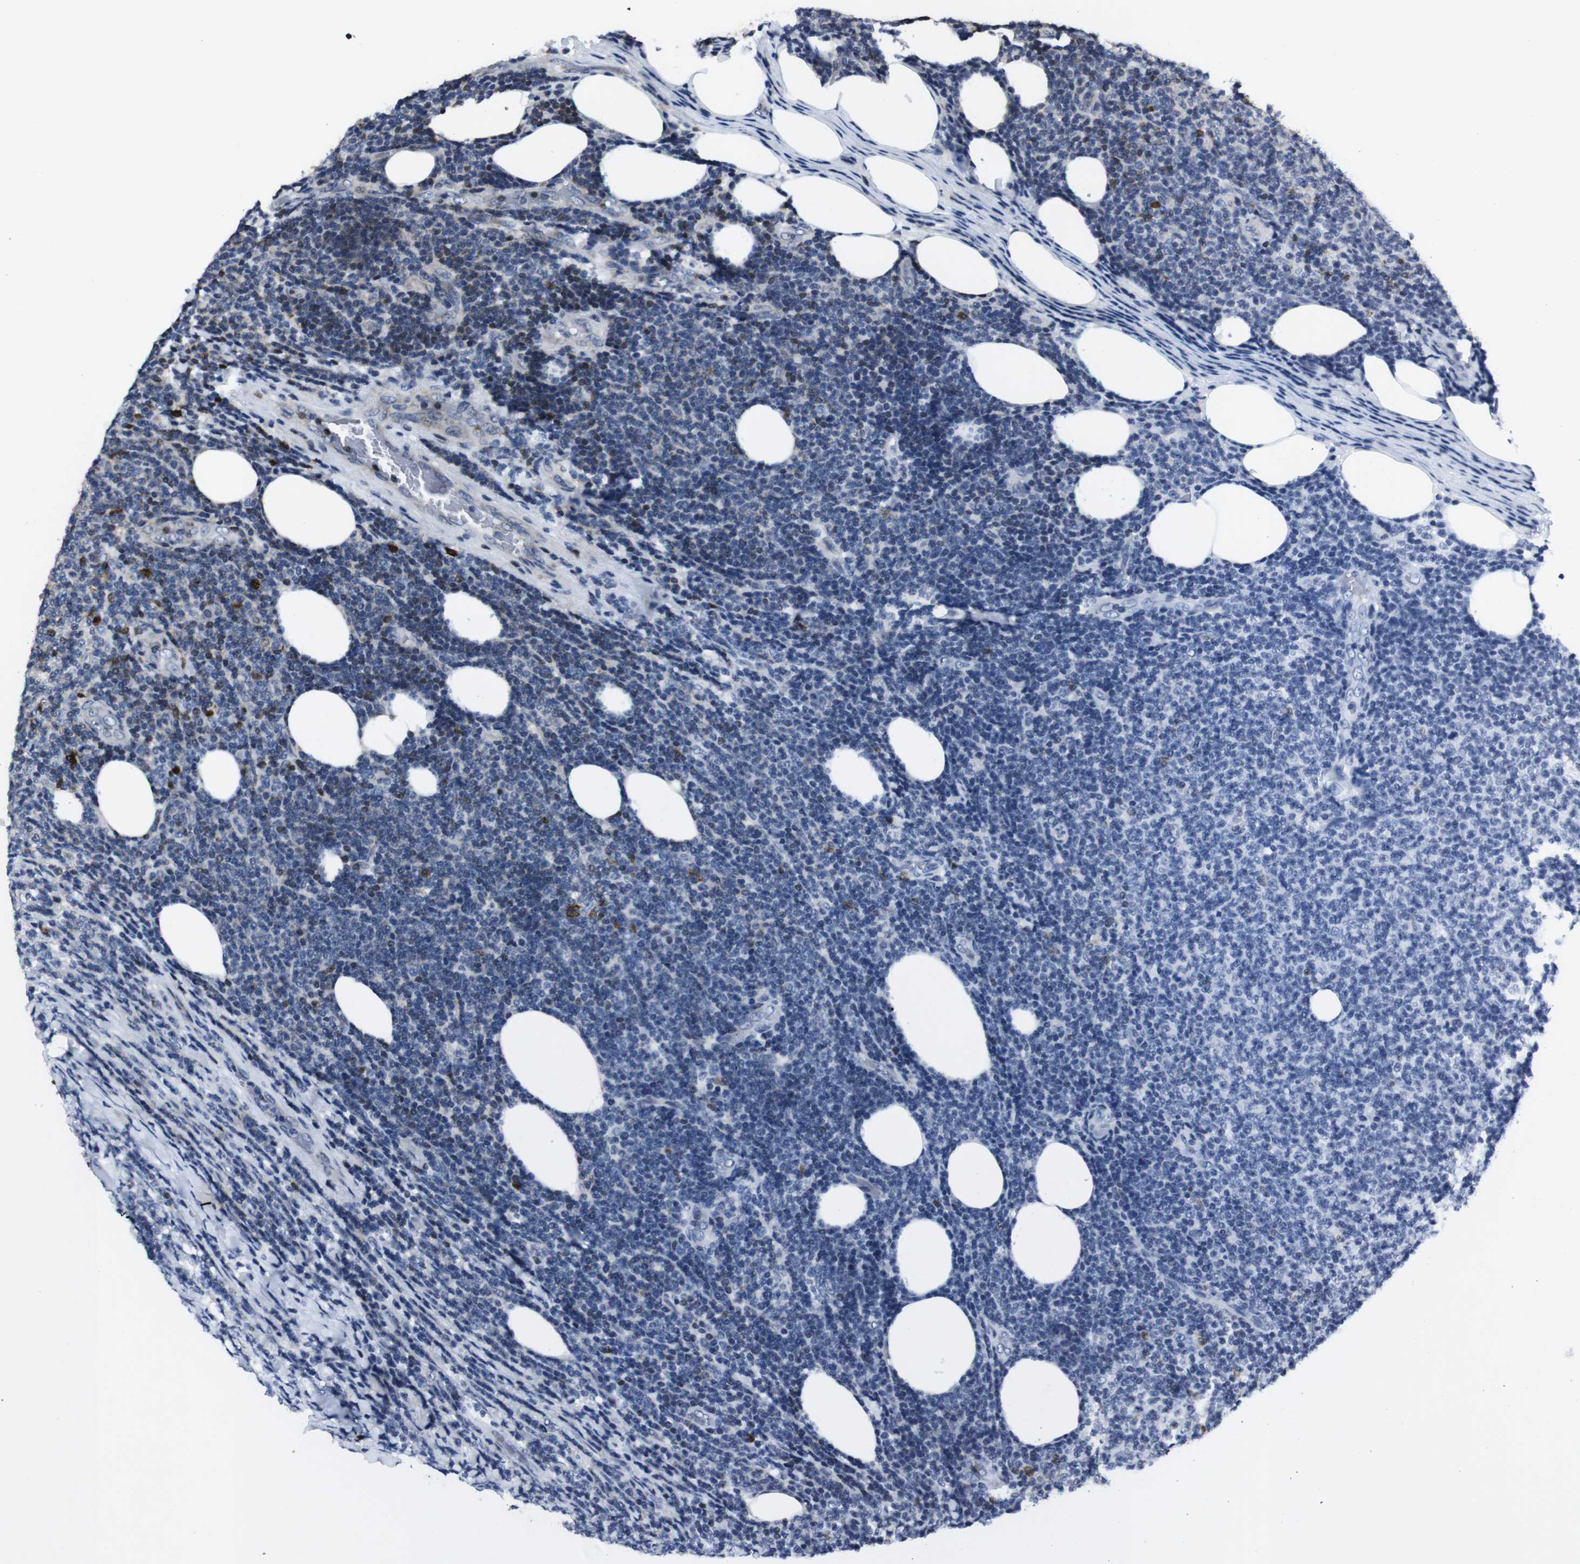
{"staining": {"intensity": "strong", "quantity": "<25%", "location": "cytoplasmic/membranous,nuclear"}, "tissue": "lymphoma", "cell_type": "Tumor cells", "image_type": "cancer", "snomed": [{"axis": "morphology", "description": "Malignant lymphoma, non-Hodgkin's type, Low grade"}, {"axis": "topography", "description": "Lymph node"}], "caption": "An immunohistochemistry histopathology image of neoplastic tissue is shown. Protein staining in brown shows strong cytoplasmic/membranous and nuclear positivity in malignant lymphoma, non-Hodgkin's type (low-grade) within tumor cells.", "gene": "STAT4", "patient": {"sex": "male", "age": 66}}